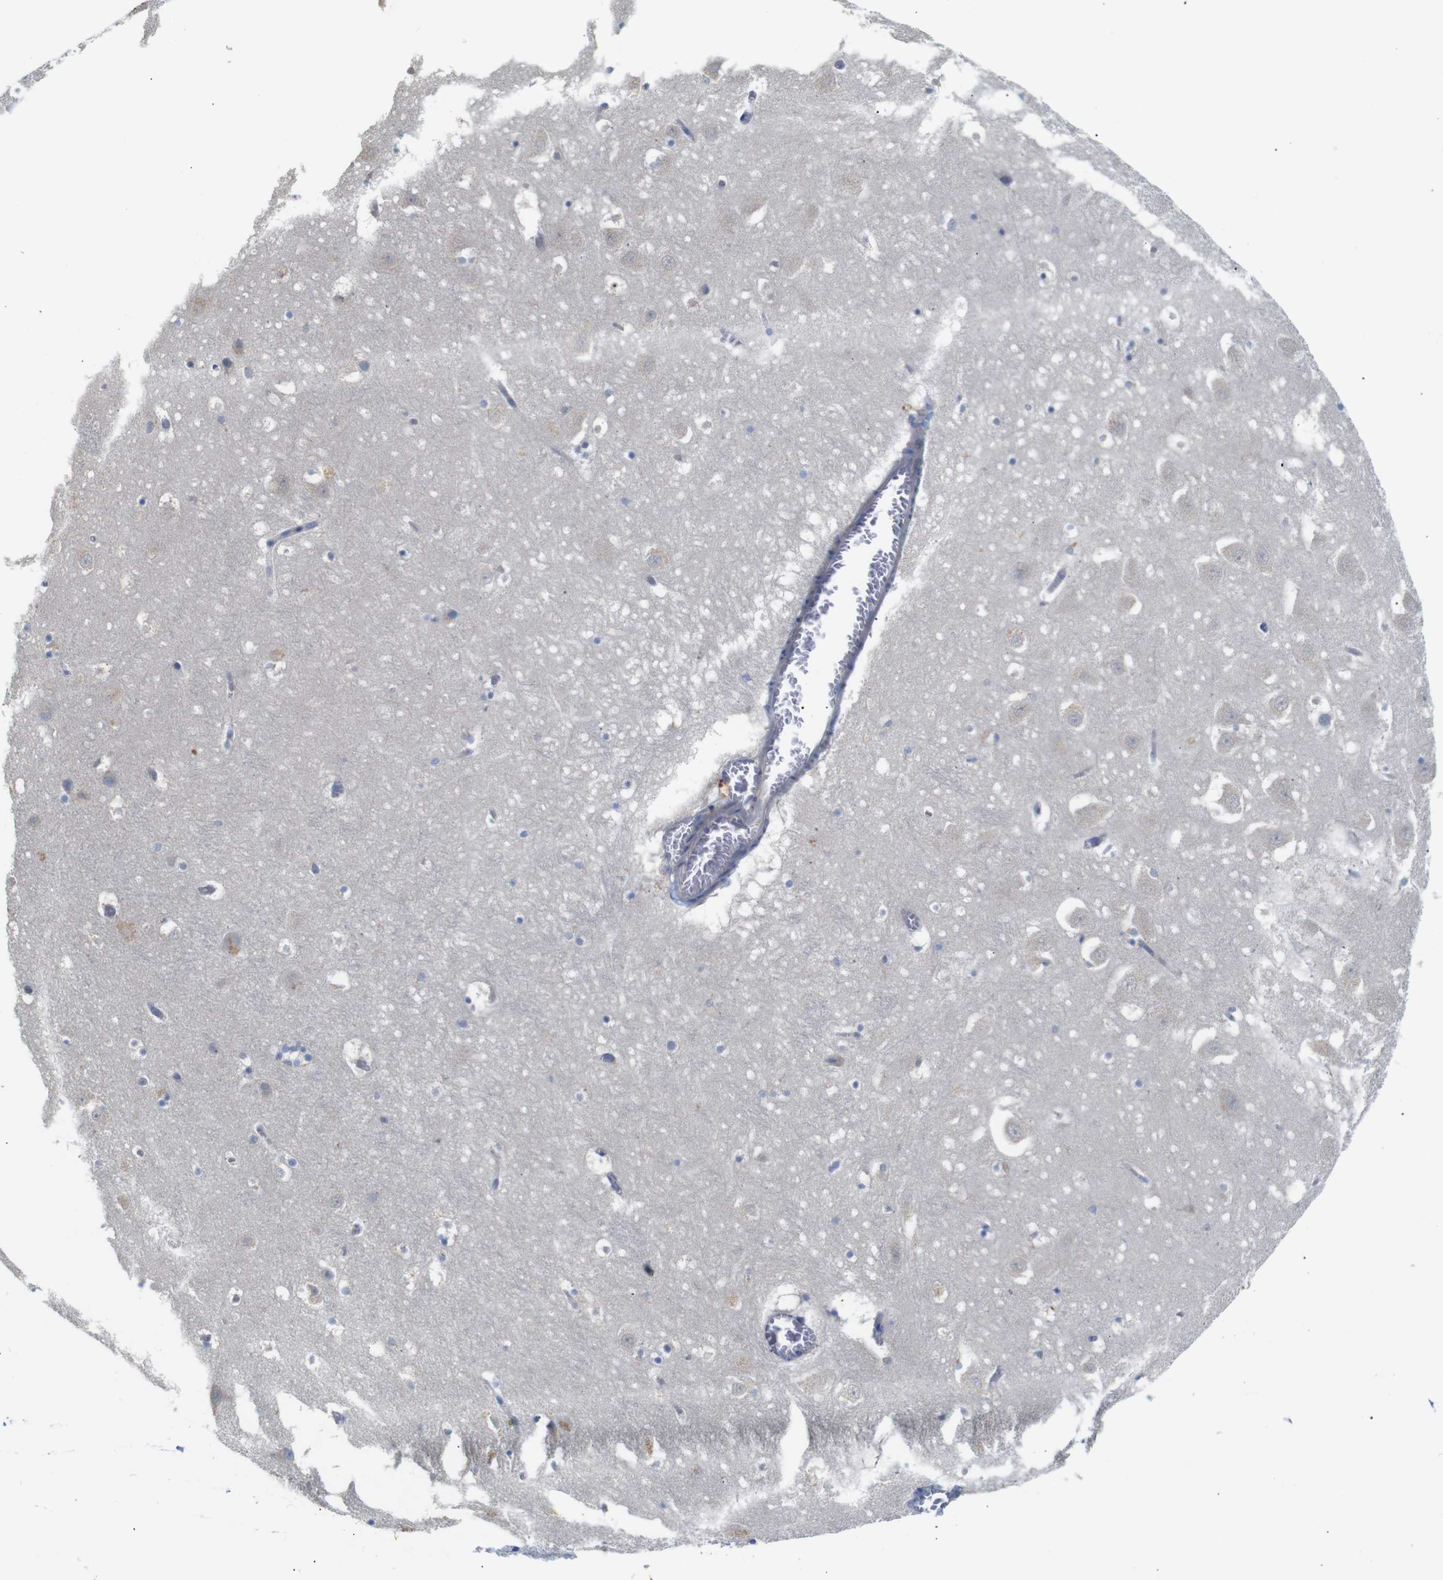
{"staining": {"intensity": "weak", "quantity": "25%-75%", "location": "cytoplasmic/membranous"}, "tissue": "hippocampus", "cell_type": "Glial cells", "image_type": "normal", "snomed": [{"axis": "morphology", "description": "Normal tissue, NOS"}, {"axis": "topography", "description": "Hippocampus"}], "caption": "Brown immunohistochemical staining in normal human hippocampus exhibits weak cytoplasmic/membranous staining in about 25%-75% of glial cells. (Stains: DAB in brown, nuclei in blue, Microscopy: brightfield microscopy at high magnification).", "gene": "ALOX15", "patient": {"sex": "male", "age": 45}}